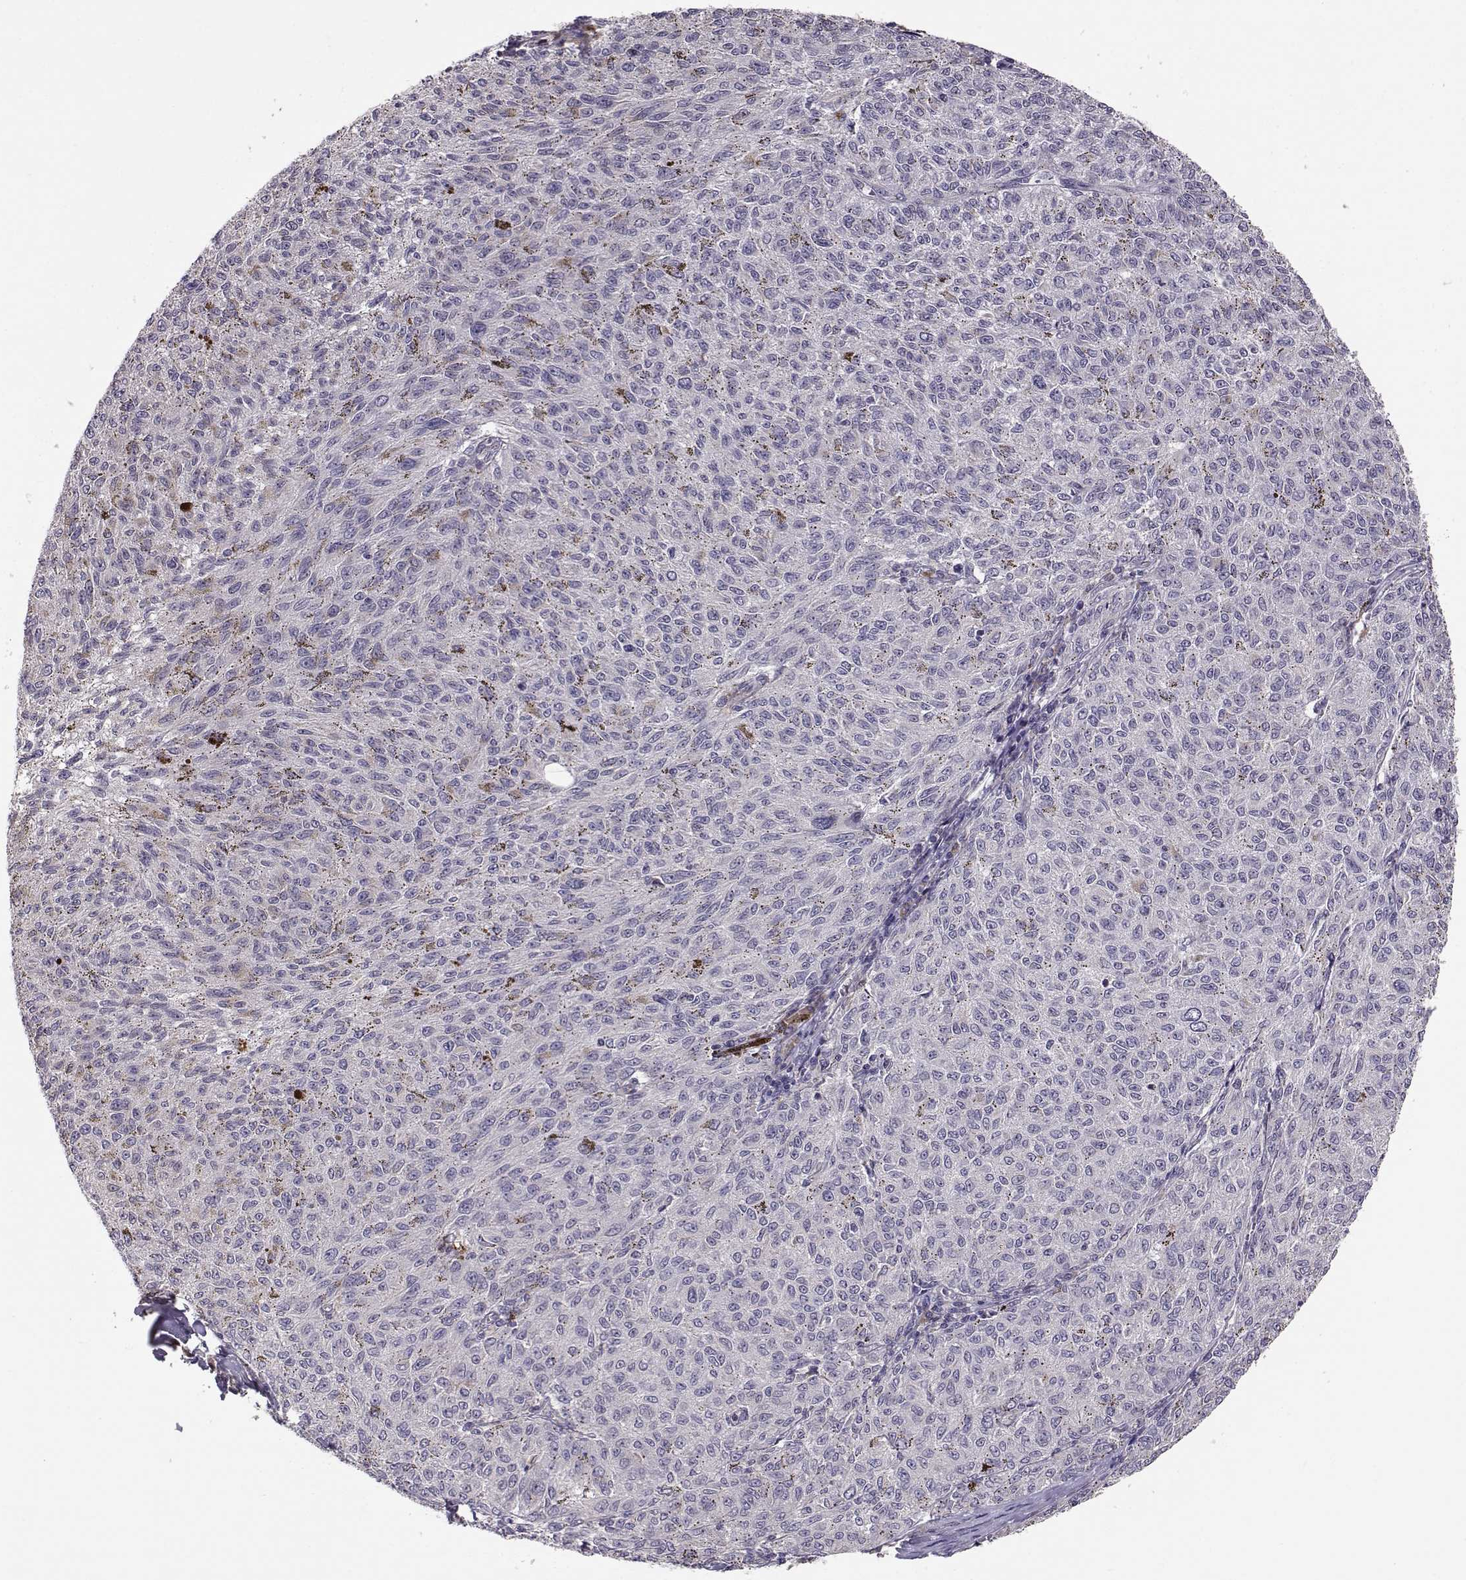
{"staining": {"intensity": "negative", "quantity": "none", "location": "none"}, "tissue": "melanoma", "cell_type": "Tumor cells", "image_type": "cancer", "snomed": [{"axis": "morphology", "description": "Malignant melanoma, NOS"}, {"axis": "topography", "description": "Skin"}], "caption": "Immunohistochemical staining of human melanoma exhibits no significant positivity in tumor cells.", "gene": "ENTPD8", "patient": {"sex": "female", "age": 72}}